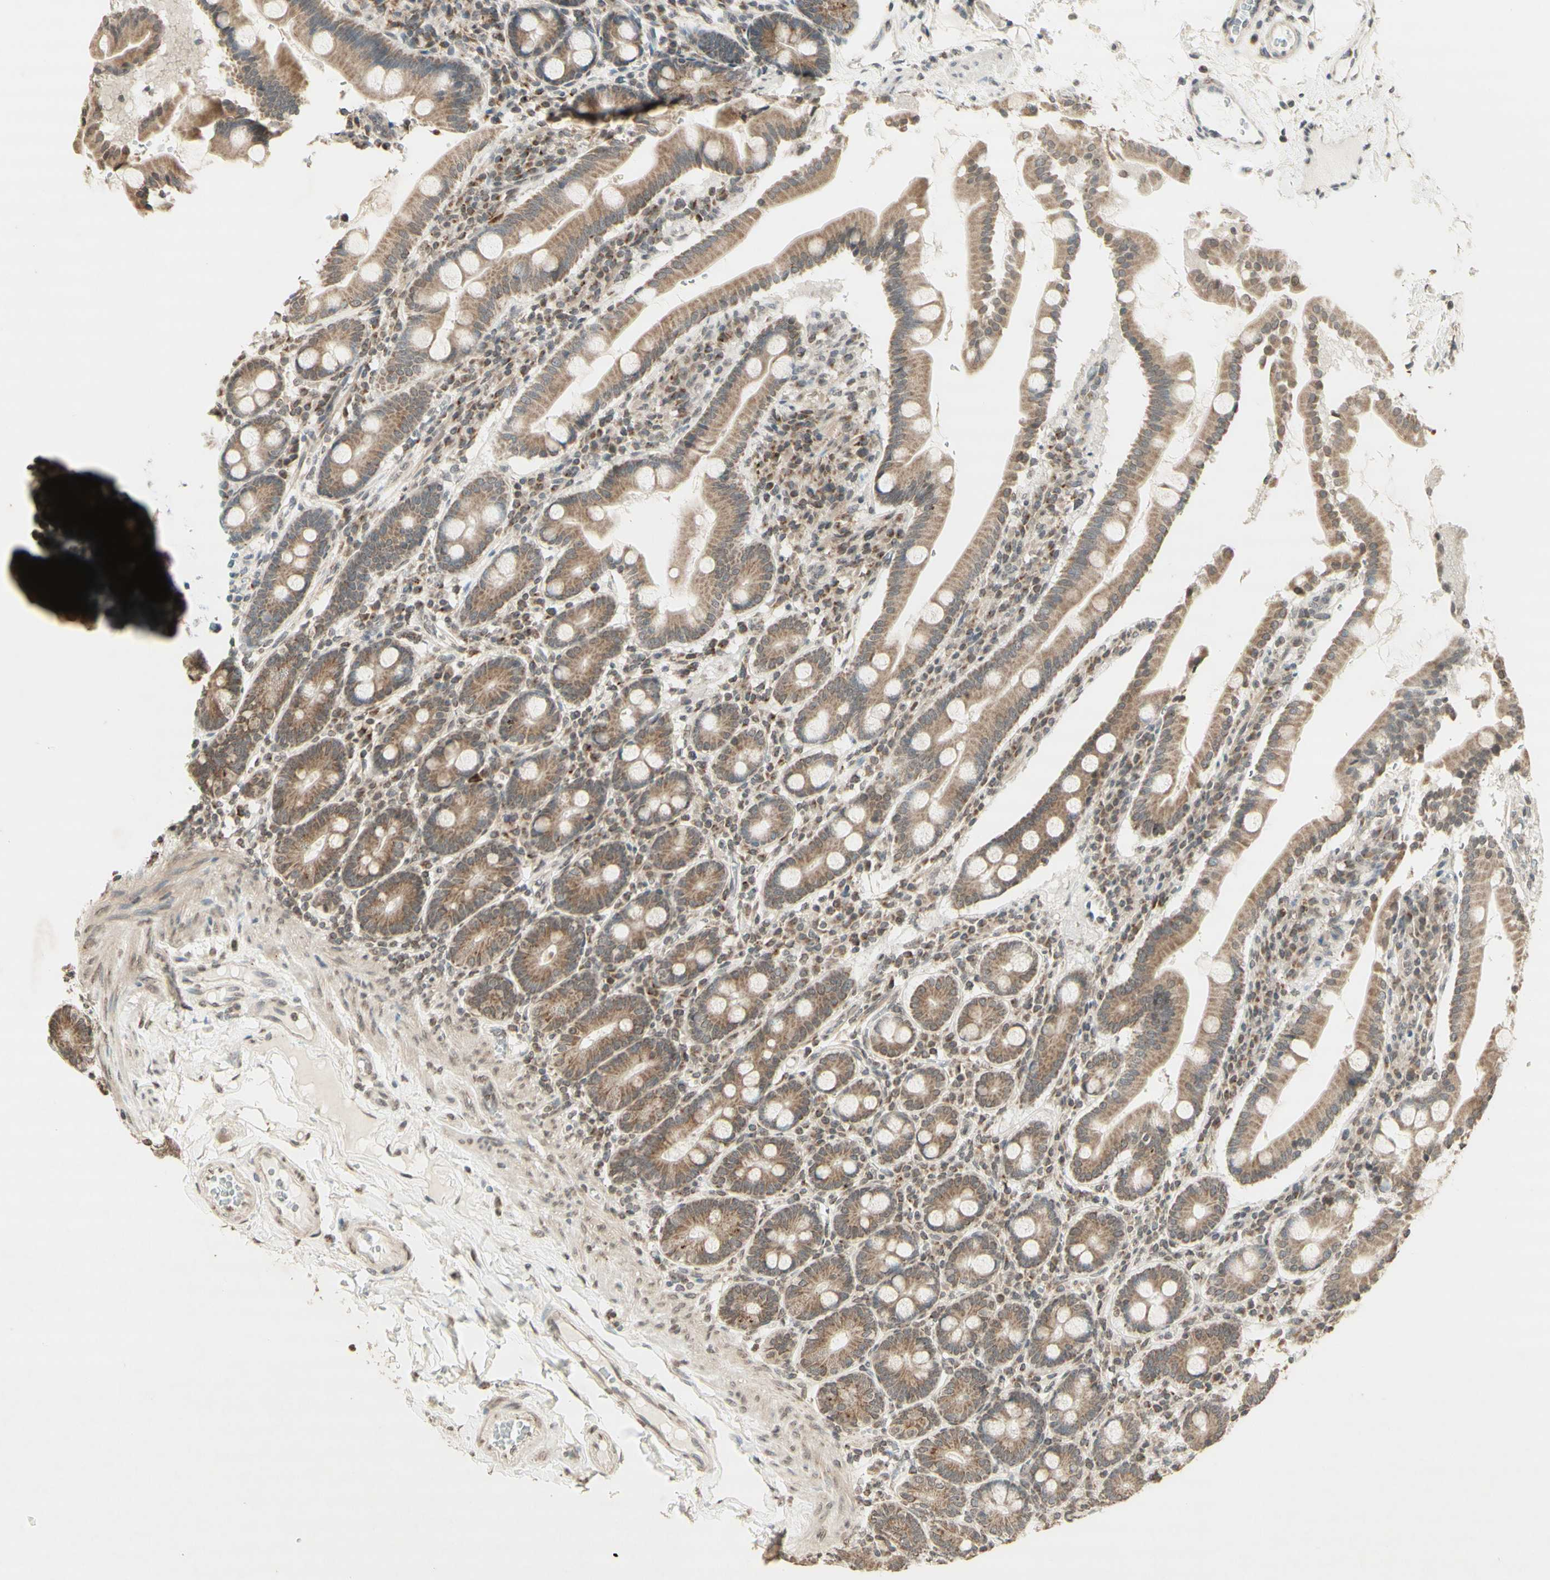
{"staining": {"intensity": "moderate", "quantity": ">75%", "location": "cytoplasmic/membranous,nuclear"}, "tissue": "duodenum", "cell_type": "Glandular cells", "image_type": "normal", "snomed": [{"axis": "morphology", "description": "Normal tissue, NOS"}, {"axis": "topography", "description": "Duodenum"}], "caption": "Moderate cytoplasmic/membranous,nuclear positivity is identified in about >75% of glandular cells in unremarkable duodenum. (brown staining indicates protein expression, while blue staining denotes nuclei).", "gene": "CCNI", "patient": {"sex": "male", "age": 50}}